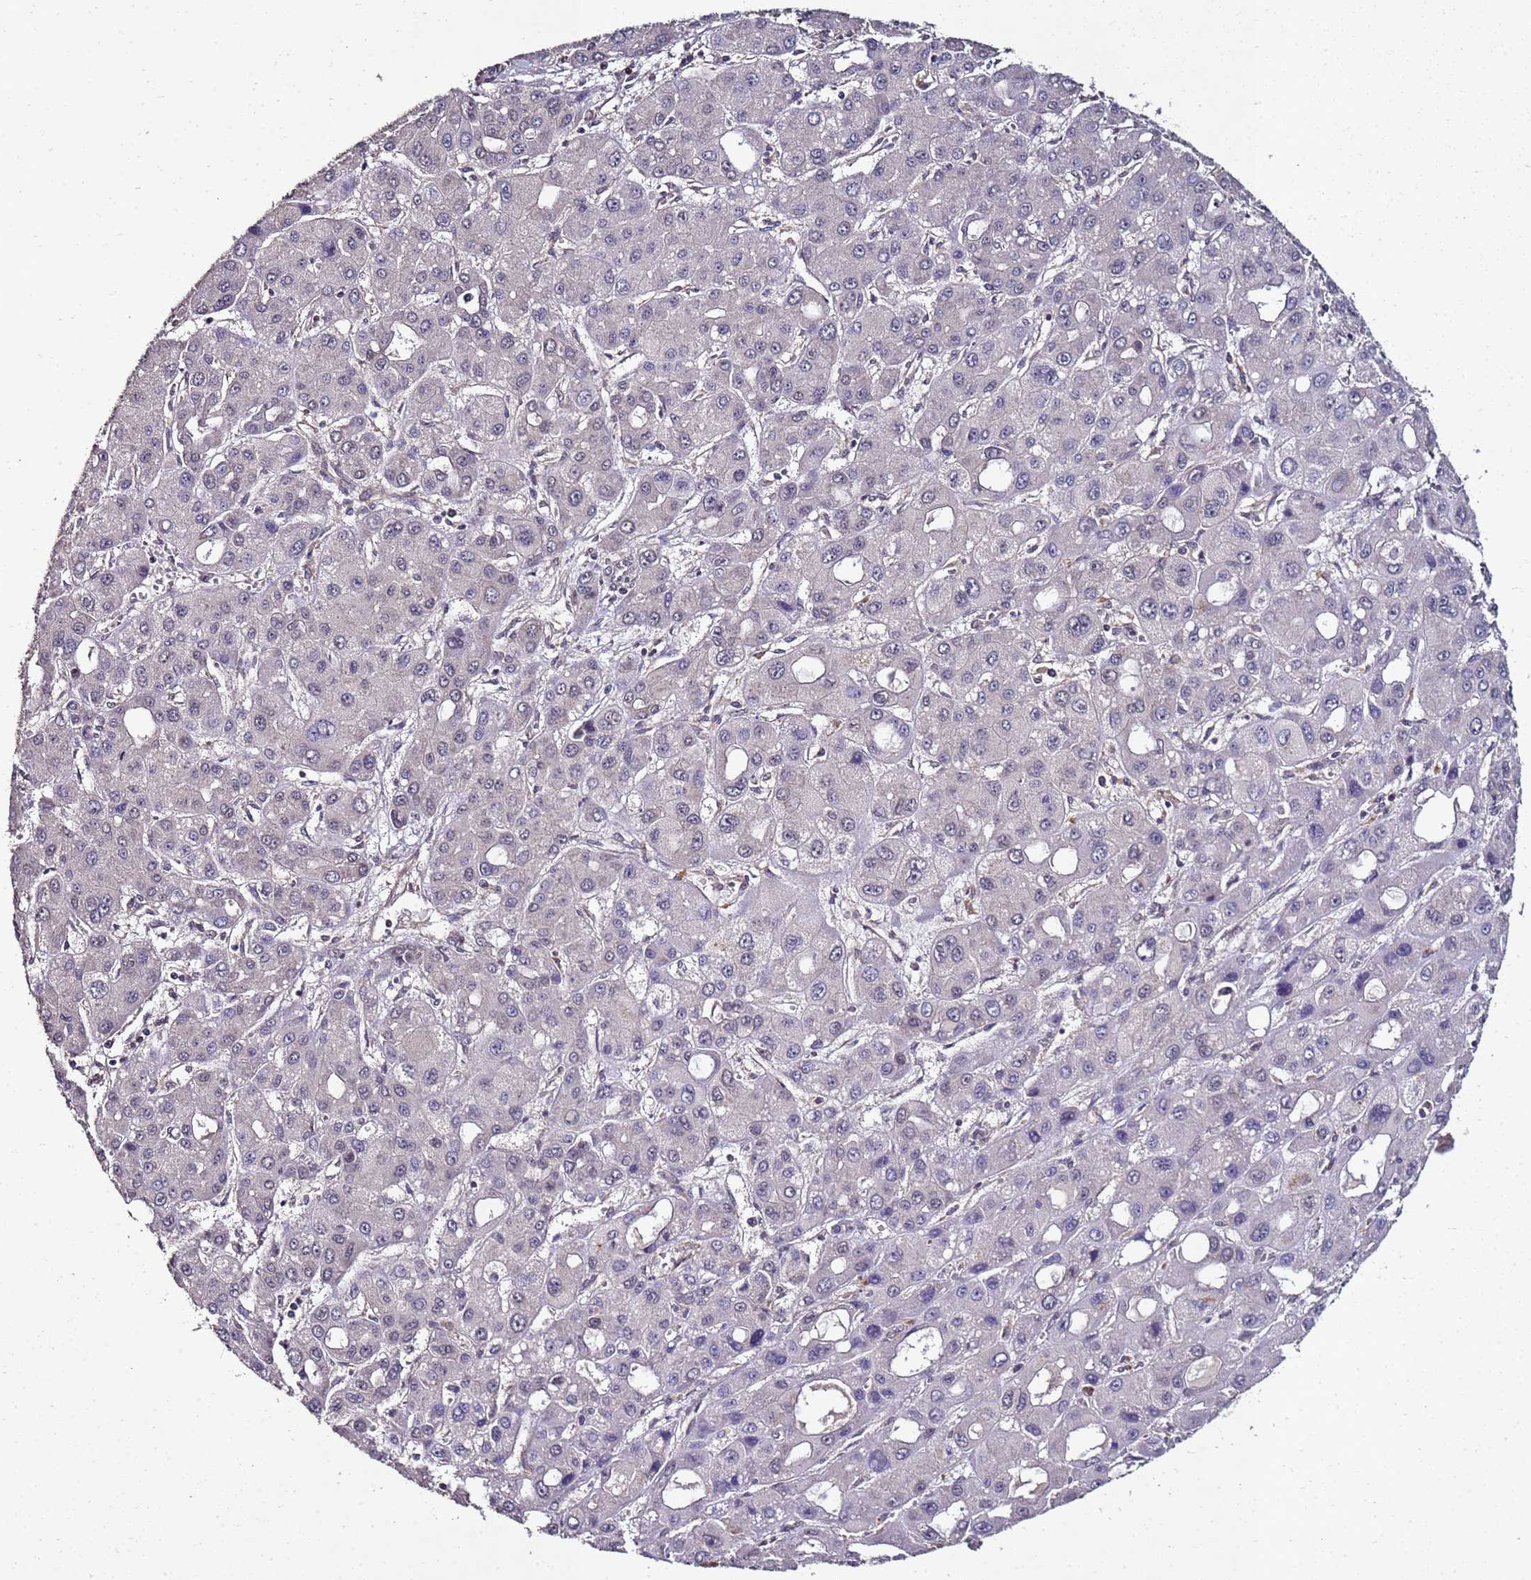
{"staining": {"intensity": "negative", "quantity": "none", "location": "none"}, "tissue": "liver cancer", "cell_type": "Tumor cells", "image_type": "cancer", "snomed": [{"axis": "morphology", "description": "Carcinoma, Hepatocellular, NOS"}, {"axis": "topography", "description": "Liver"}], "caption": "Tumor cells show no significant expression in hepatocellular carcinoma (liver).", "gene": "ANKRD17", "patient": {"sex": "male", "age": 55}}